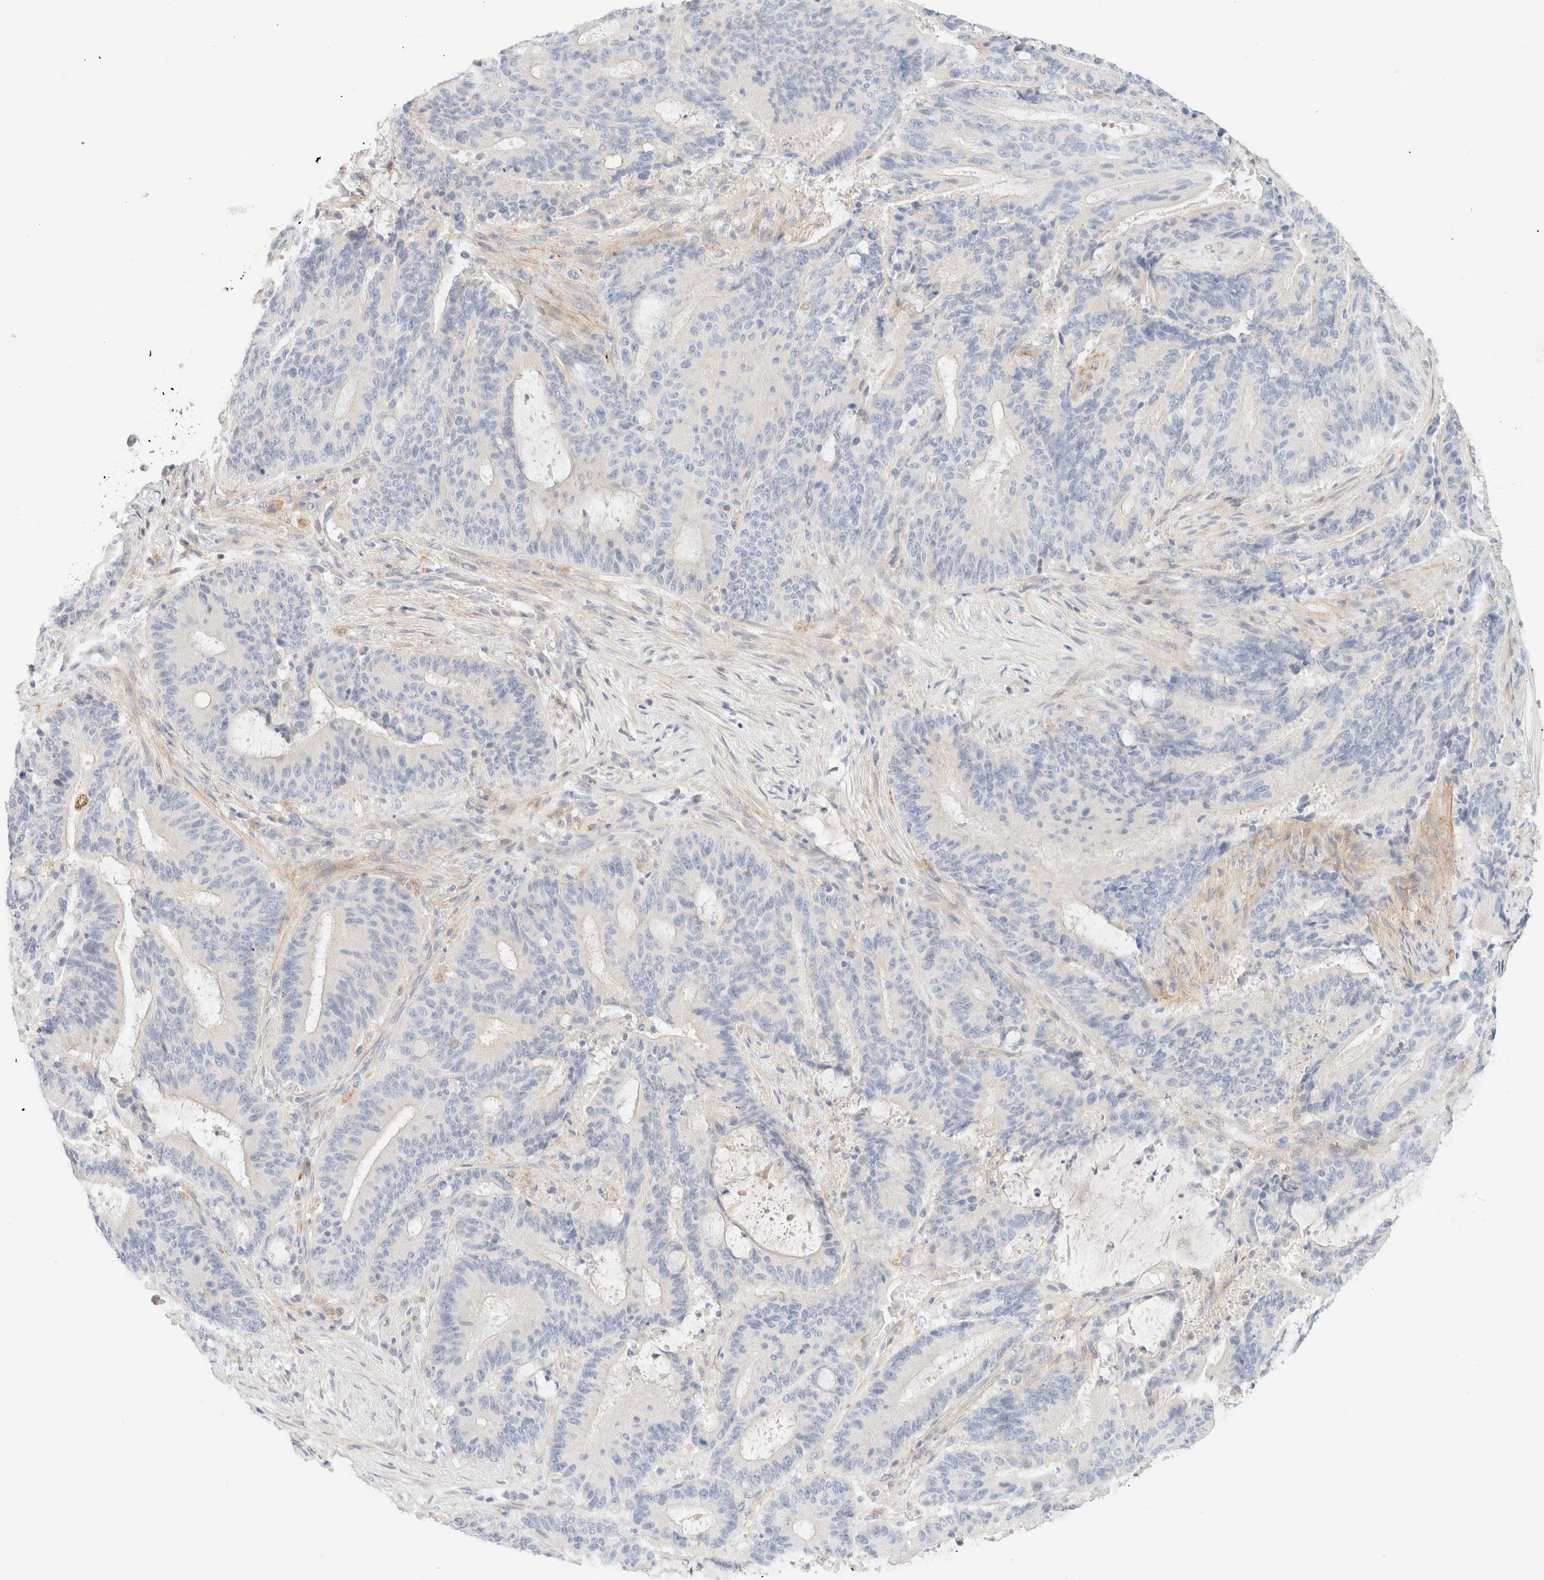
{"staining": {"intensity": "negative", "quantity": "none", "location": "none"}, "tissue": "liver cancer", "cell_type": "Tumor cells", "image_type": "cancer", "snomed": [{"axis": "morphology", "description": "Normal tissue, NOS"}, {"axis": "morphology", "description": "Cholangiocarcinoma"}, {"axis": "topography", "description": "Liver"}, {"axis": "topography", "description": "Peripheral nerve tissue"}], "caption": "Immunohistochemistry (IHC) of cholangiocarcinoma (liver) displays no expression in tumor cells. The staining was performed using DAB to visualize the protein expression in brown, while the nuclei were stained in blue with hematoxylin (Magnification: 20x).", "gene": "SARM1", "patient": {"sex": "female", "age": 73}}